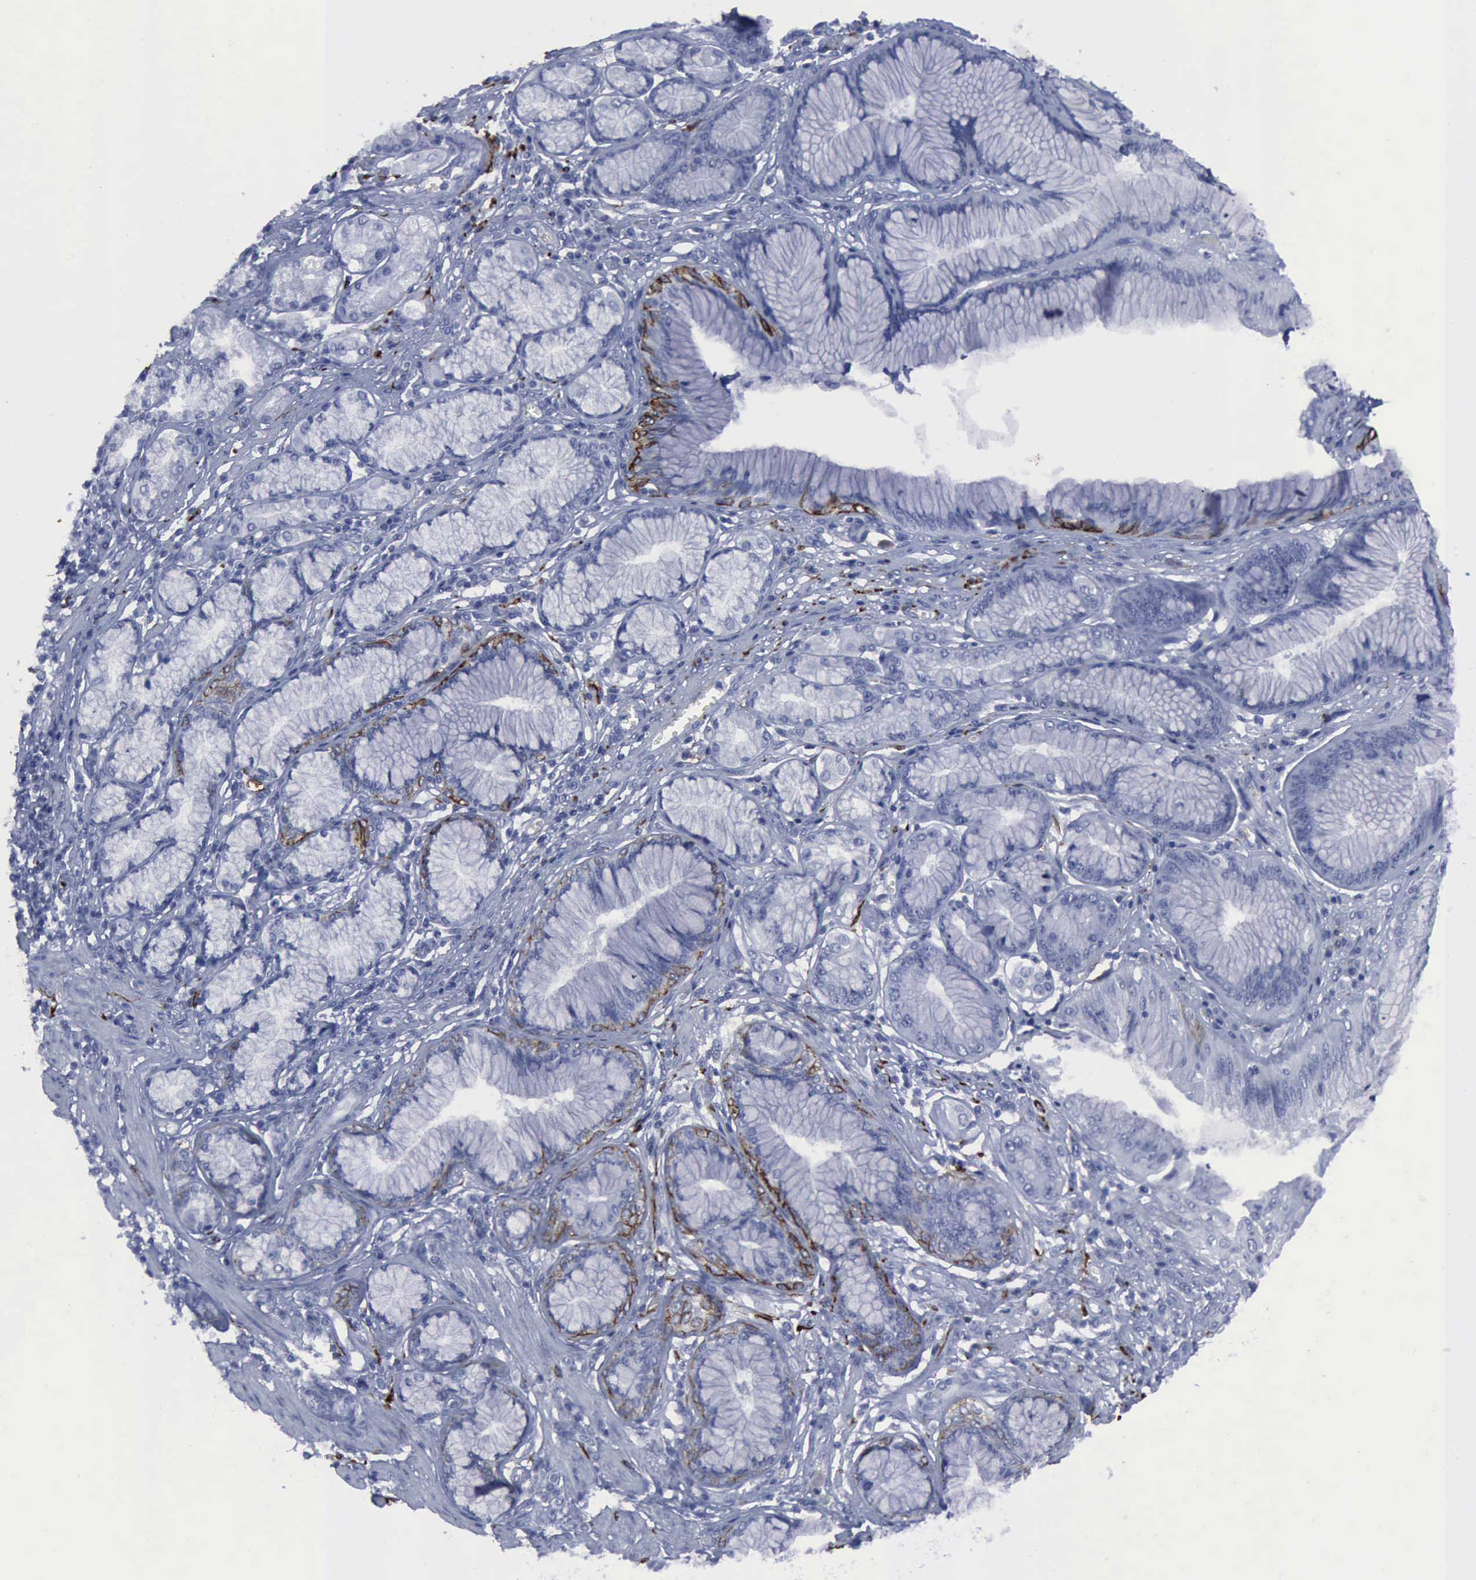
{"staining": {"intensity": "negative", "quantity": "none", "location": "none"}, "tissue": "stomach cancer", "cell_type": "Tumor cells", "image_type": "cancer", "snomed": [{"axis": "morphology", "description": "Adenocarcinoma, NOS"}, {"axis": "topography", "description": "Pancreas"}, {"axis": "topography", "description": "Stomach, upper"}], "caption": "Tumor cells show no significant positivity in adenocarcinoma (stomach).", "gene": "NGFR", "patient": {"sex": "male", "age": 77}}